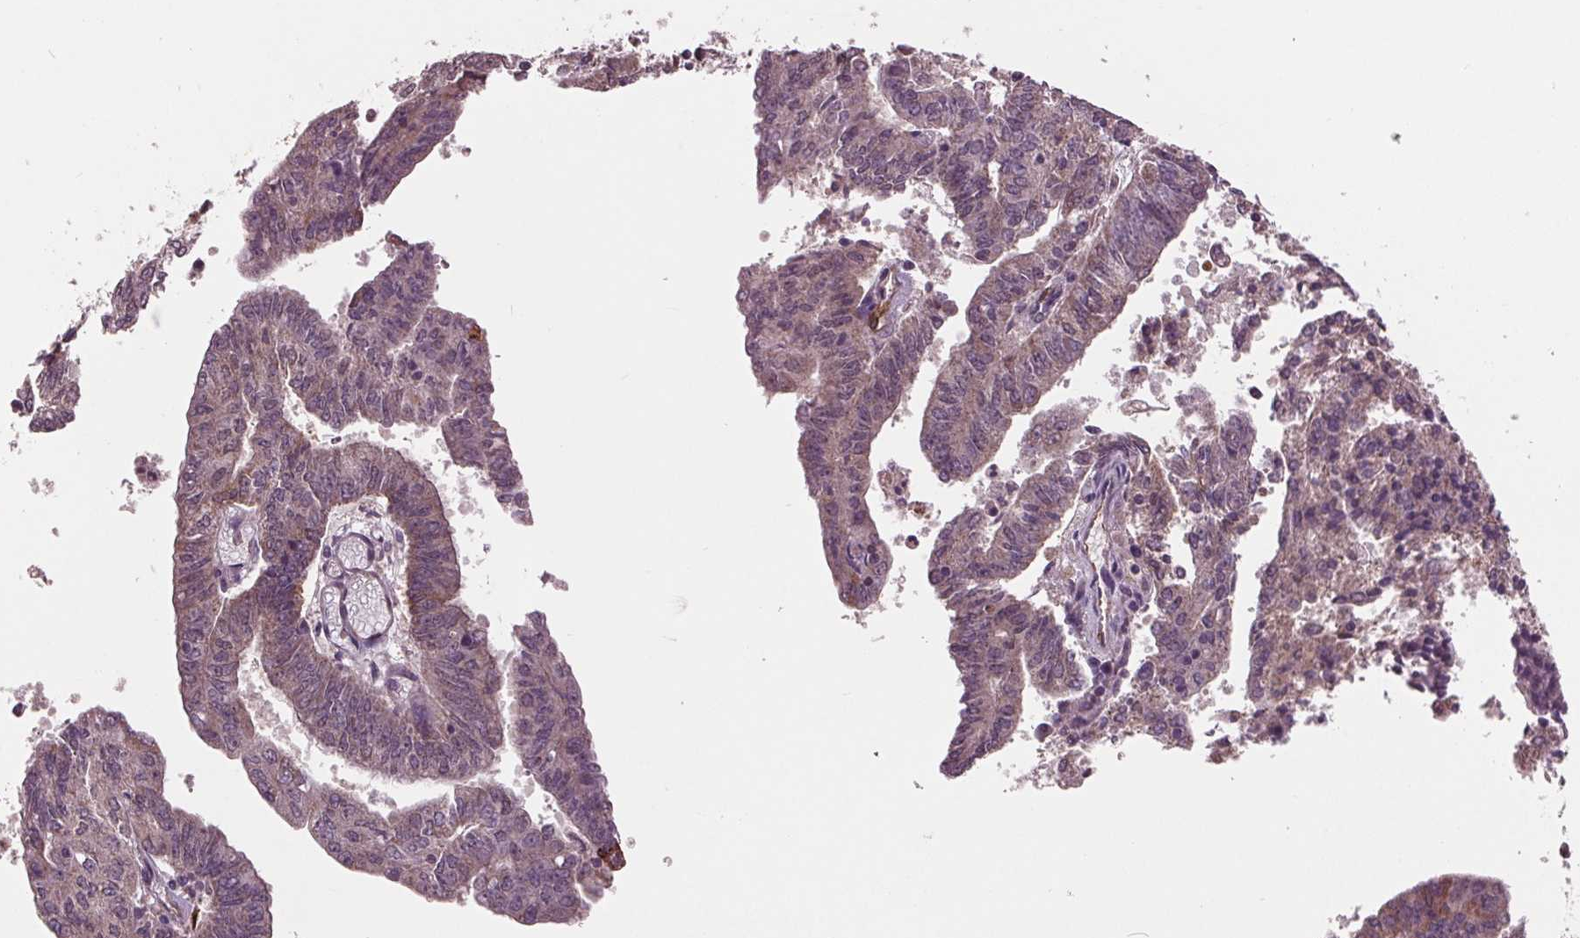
{"staining": {"intensity": "moderate", "quantity": "<25%", "location": "cytoplasmic/membranous"}, "tissue": "endometrial cancer", "cell_type": "Tumor cells", "image_type": "cancer", "snomed": [{"axis": "morphology", "description": "Adenocarcinoma, NOS"}, {"axis": "topography", "description": "Endometrium"}], "caption": "This image demonstrates immunohistochemistry staining of adenocarcinoma (endometrial), with low moderate cytoplasmic/membranous positivity in about <25% of tumor cells.", "gene": "MAPK8", "patient": {"sex": "female", "age": 82}}